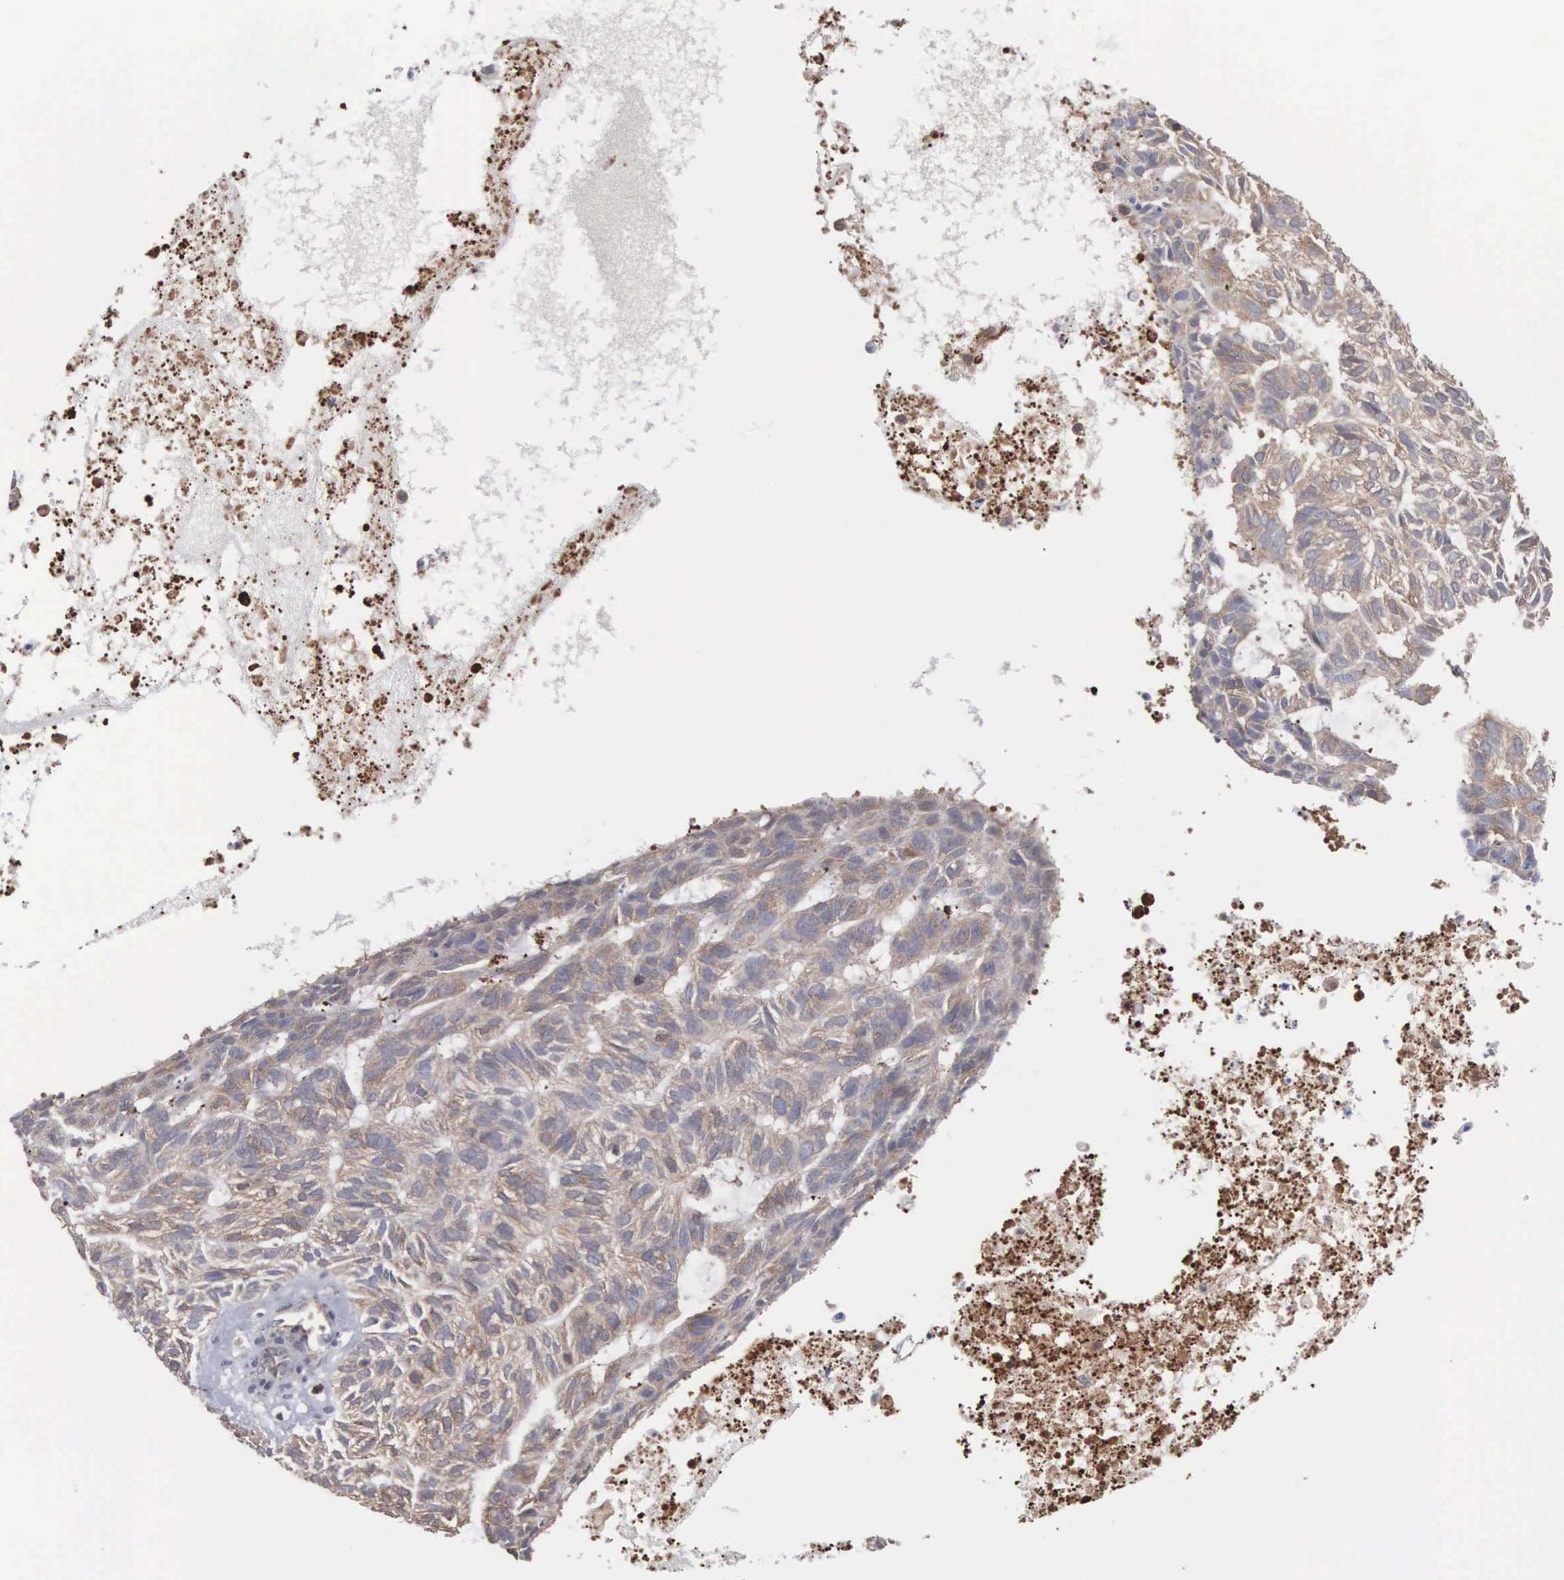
{"staining": {"intensity": "moderate", "quantity": "25%-75%", "location": "cytoplasmic/membranous"}, "tissue": "skin cancer", "cell_type": "Tumor cells", "image_type": "cancer", "snomed": [{"axis": "morphology", "description": "Basal cell carcinoma"}, {"axis": "topography", "description": "Skin"}], "caption": "A brown stain labels moderate cytoplasmic/membranous positivity of a protein in human basal cell carcinoma (skin) tumor cells.", "gene": "MTHFD1", "patient": {"sex": "male", "age": 75}}